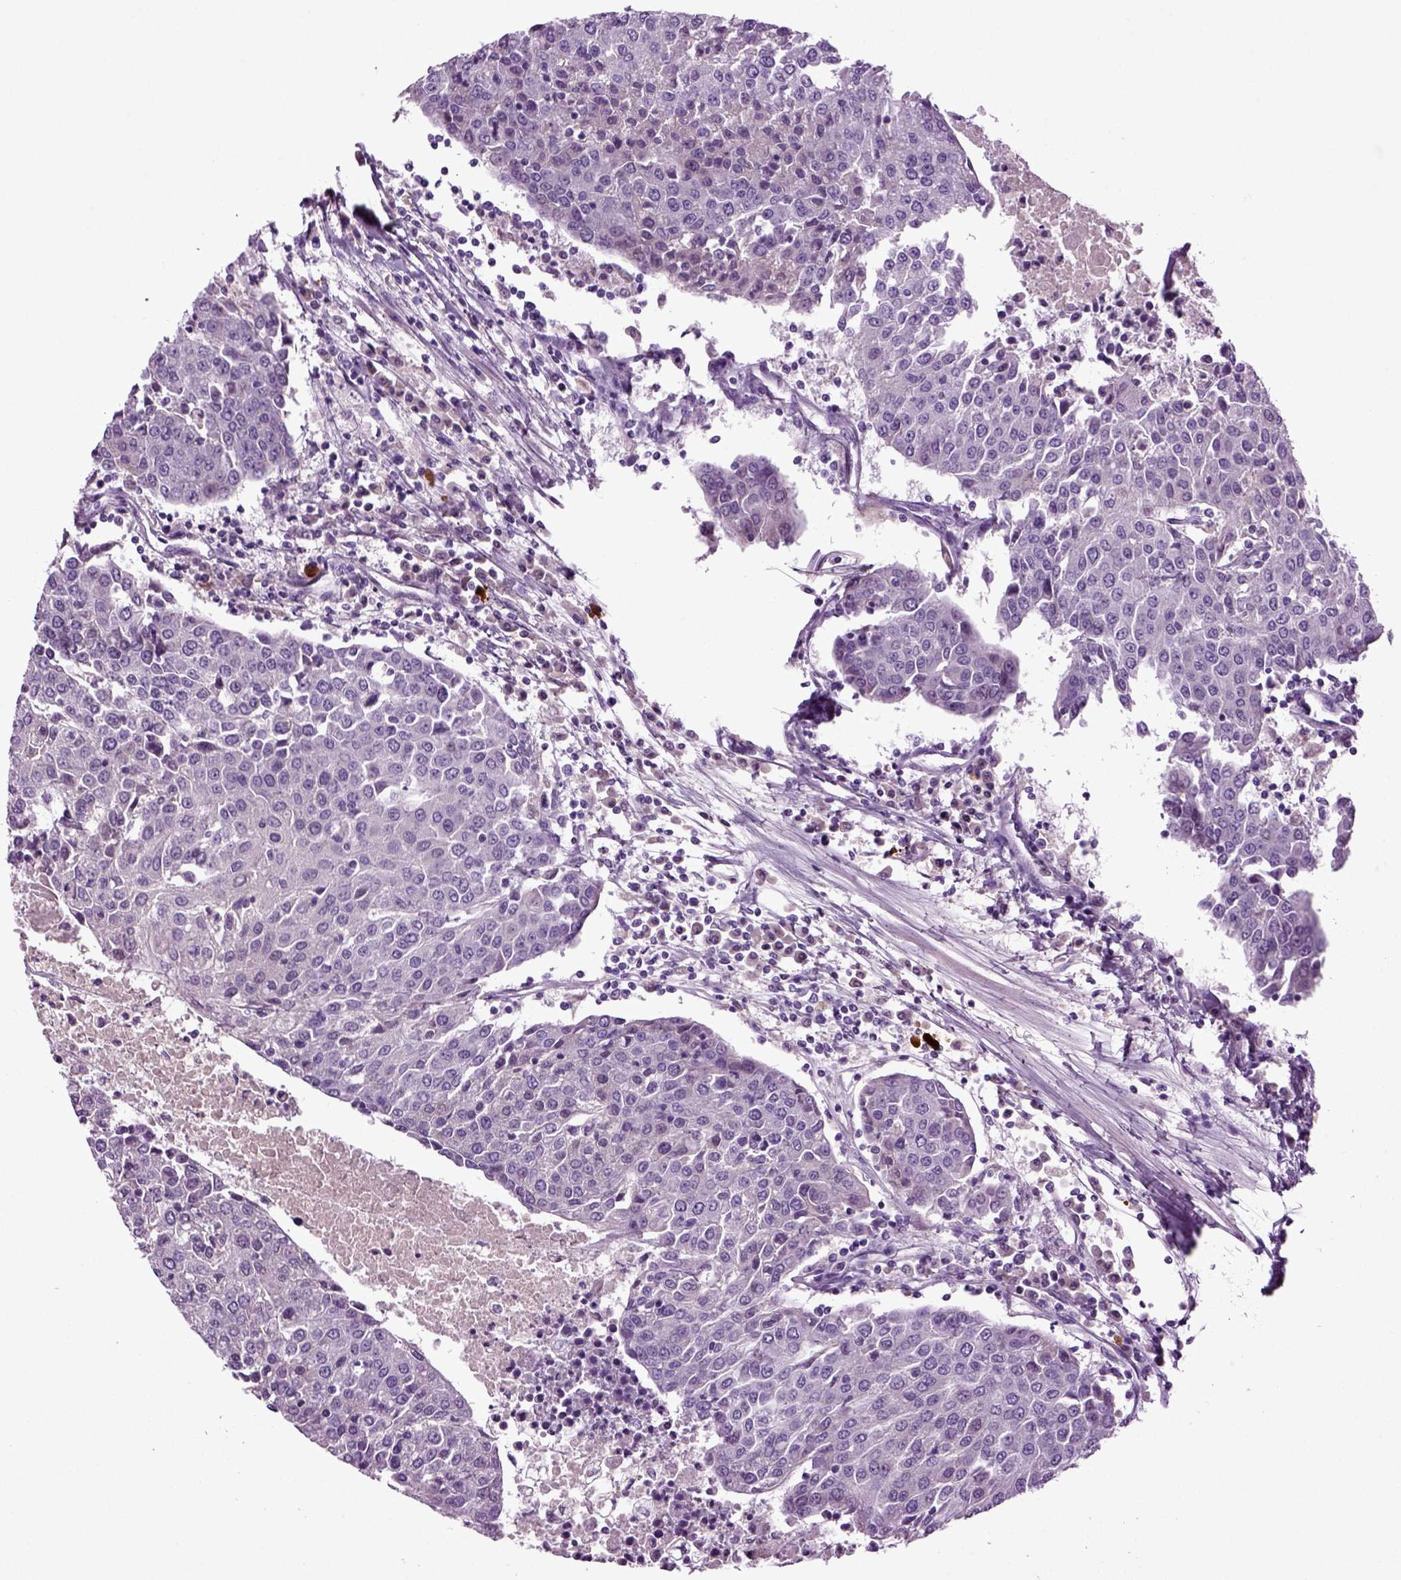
{"staining": {"intensity": "negative", "quantity": "none", "location": "none"}, "tissue": "urothelial cancer", "cell_type": "Tumor cells", "image_type": "cancer", "snomed": [{"axis": "morphology", "description": "Urothelial carcinoma, High grade"}, {"axis": "topography", "description": "Urinary bladder"}], "caption": "The image reveals no staining of tumor cells in urothelial carcinoma (high-grade).", "gene": "FGF11", "patient": {"sex": "female", "age": 85}}